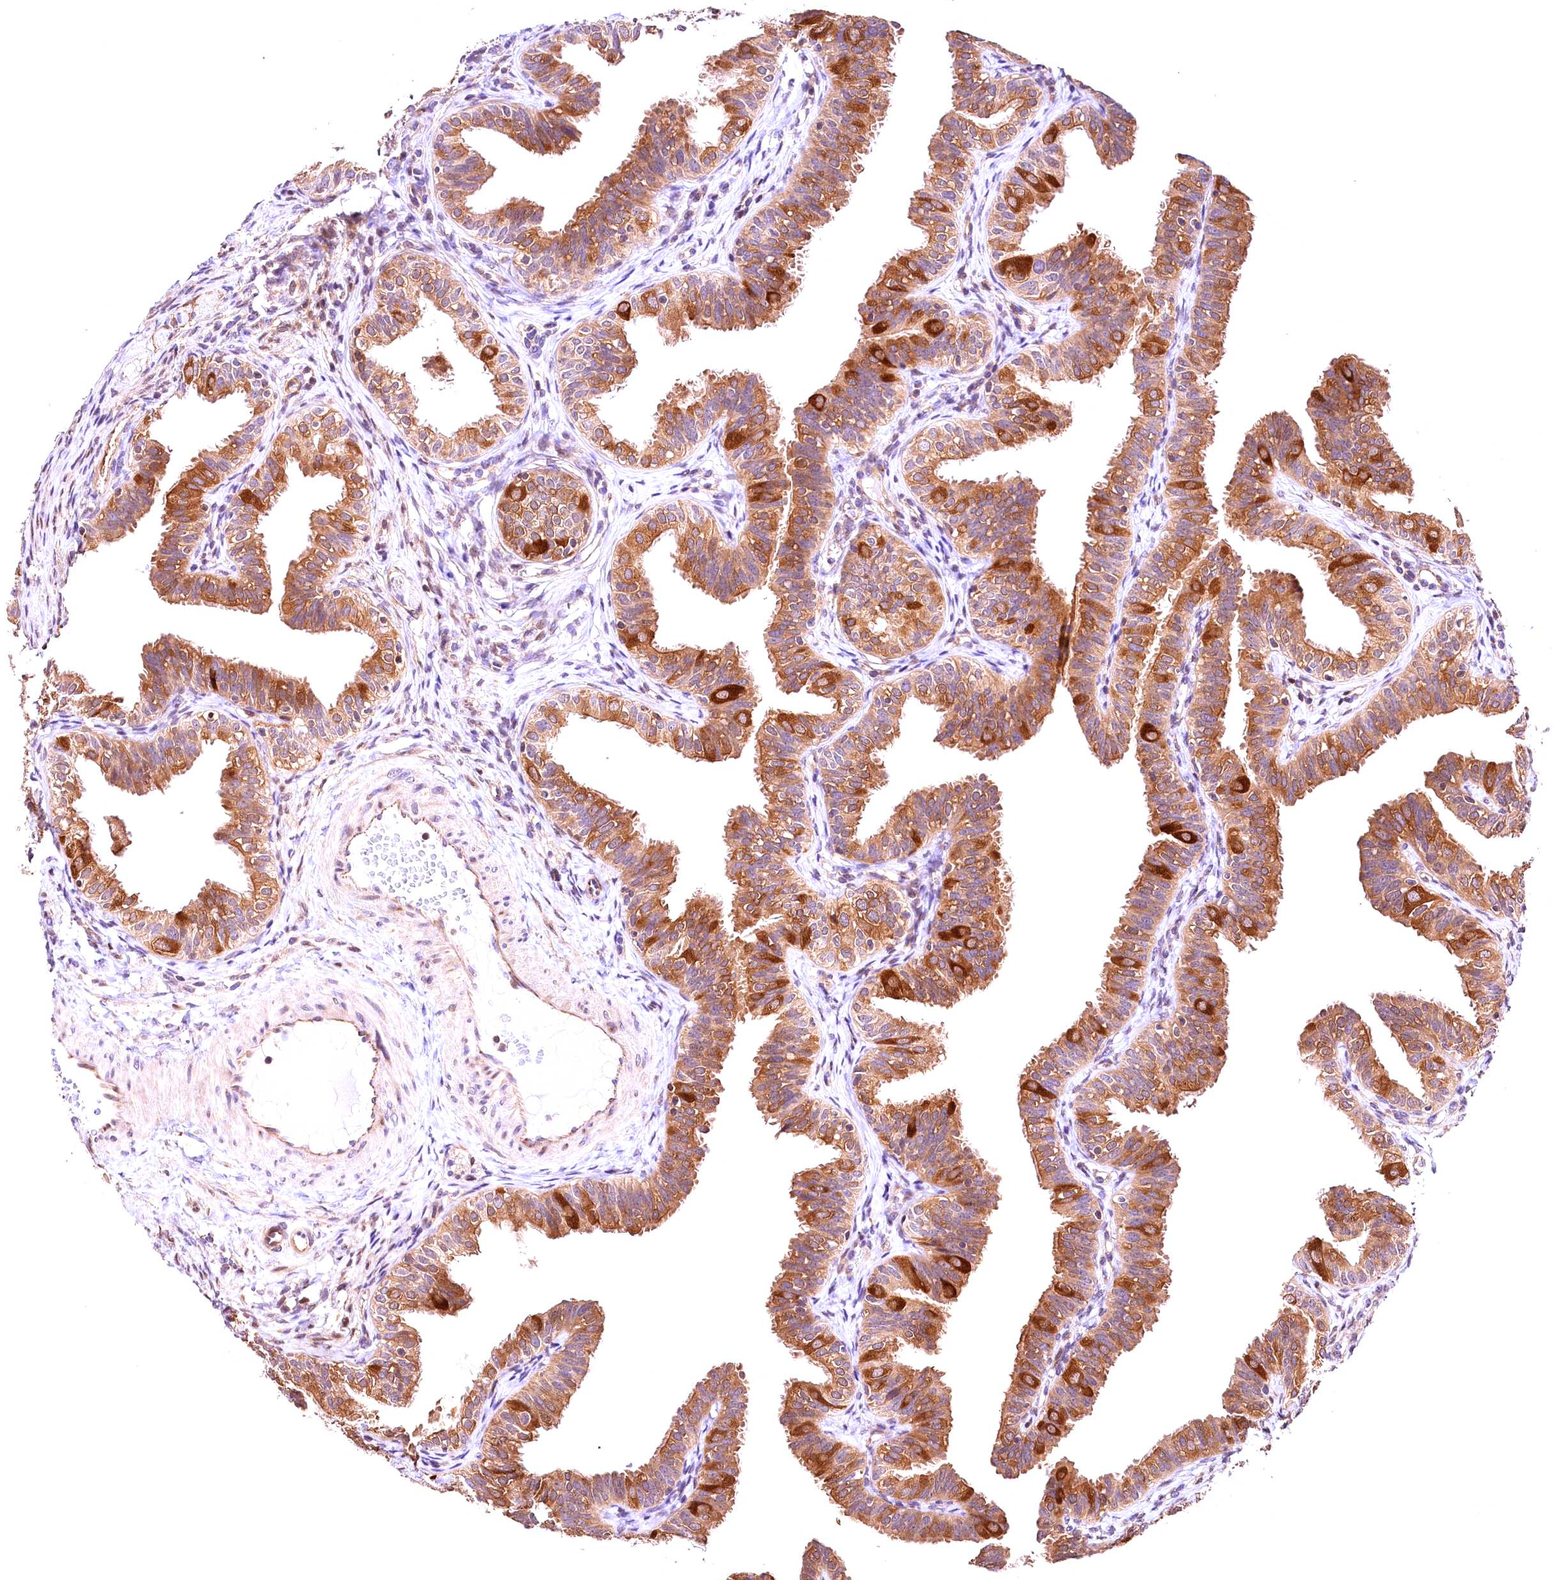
{"staining": {"intensity": "moderate", "quantity": ">75%", "location": "cytoplasmic/membranous"}, "tissue": "fallopian tube", "cell_type": "Glandular cells", "image_type": "normal", "snomed": [{"axis": "morphology", "description": "Normal tissue, NOS"}, {"axis": "topography", "description": "Fallopian tube"}], "caption": "This is a photomicrograph of IHC staining of benign fallopian tube, which shows moderate expression in the cytoplasmic/membranous of glandular cells.", "gene": "CHORDC1", "patient": {"sex": "female", "age": 35}}